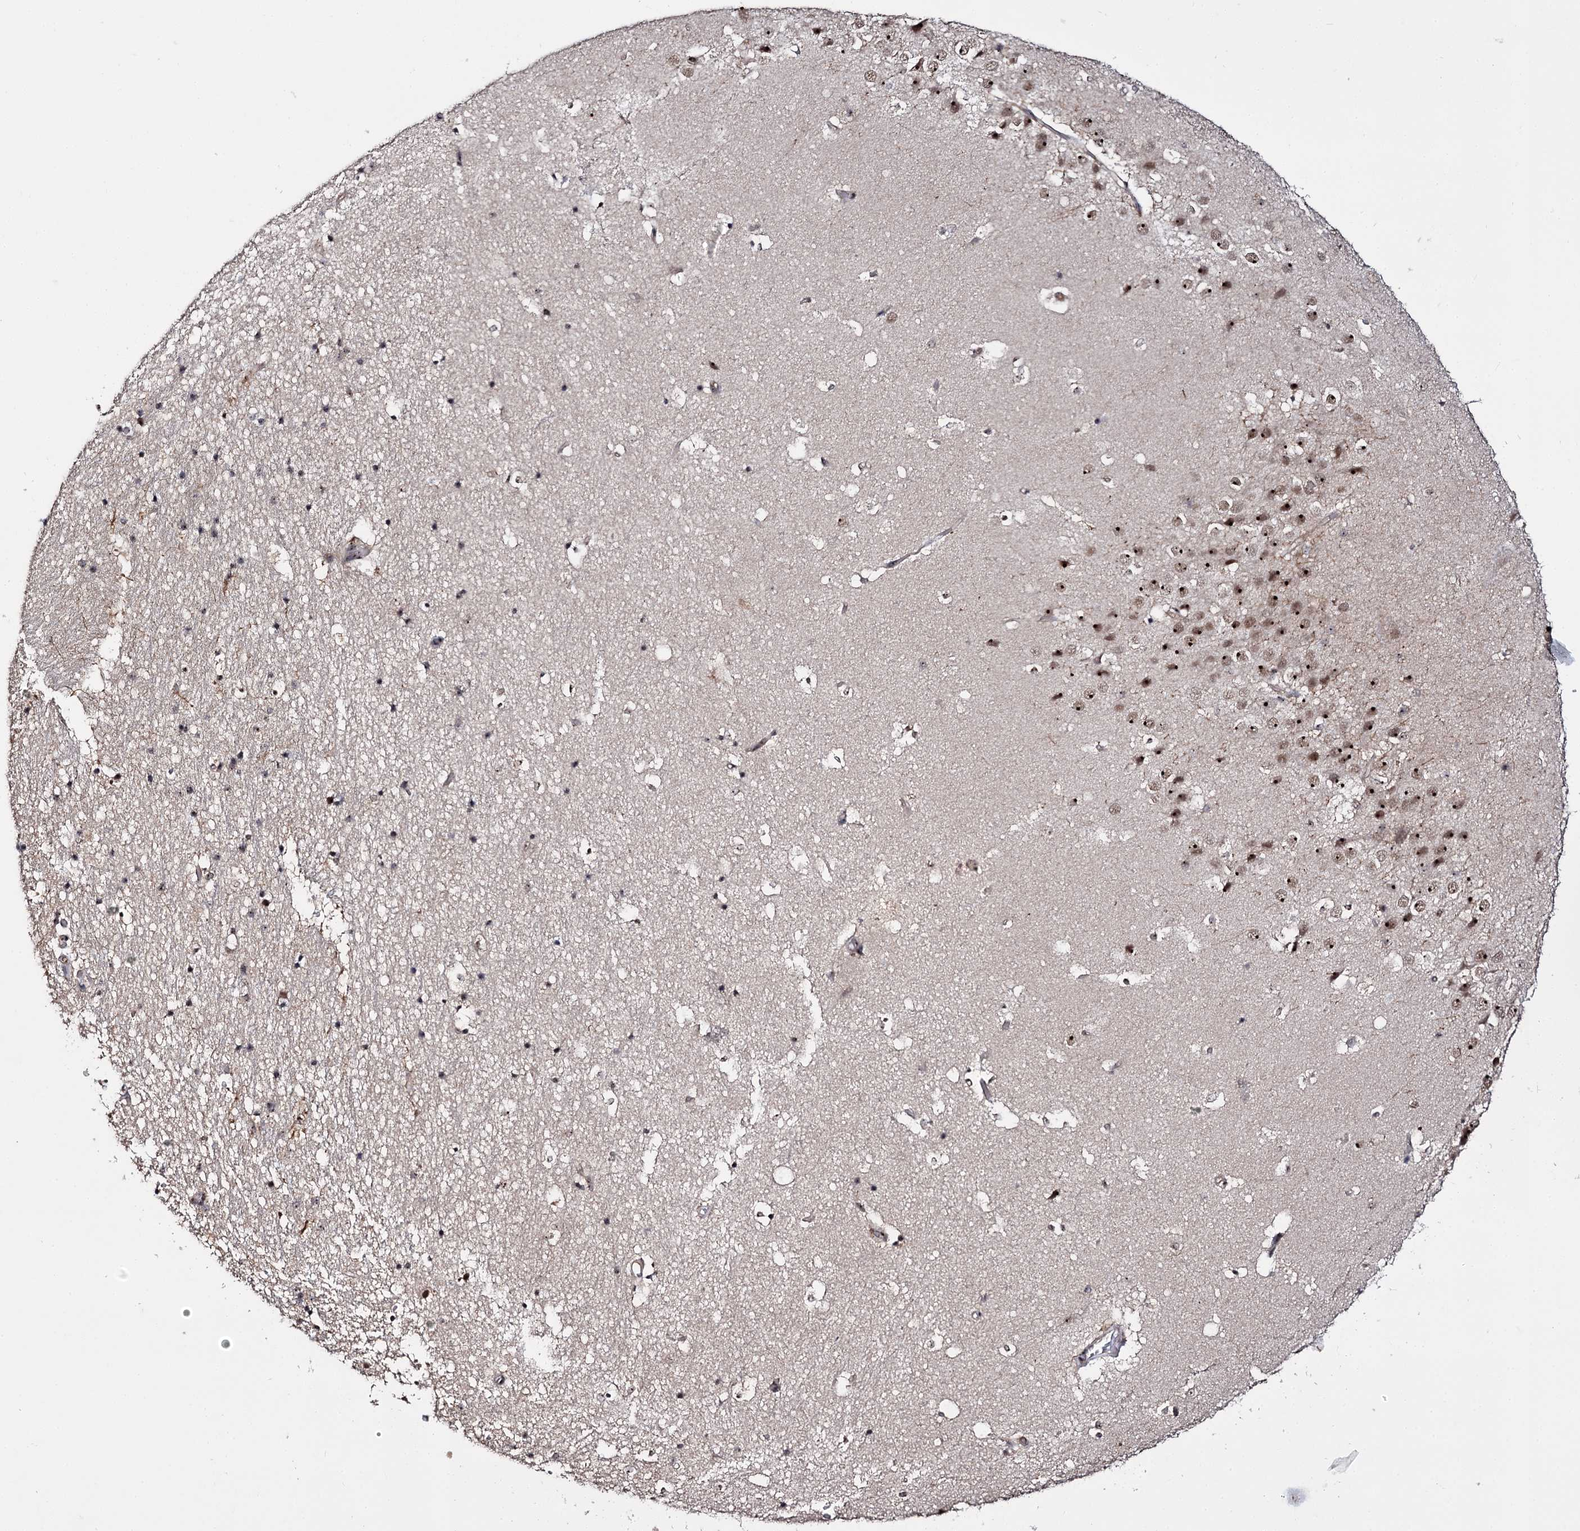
{"staining": {"intensity": "moderate", "quantity": "<25%", "location": "nuclear"}, "tissue": "hippocampus", "cell_type": "Glial cells", "image_type": "normal", "snomed": [{"axis": "morphology", "description": "Normal tissue, NOS"}, {"axis": "topography", "description": "Hippocampus"}], "caption": "The photomicrograph demonstrates immunohistochemical staining of benign hippocampus. There is moderate nuclear staining is seen in approximately <25% of glial cells.", "gene": "SUPT20H", "patient": {"sex": "female", "age": 52}}